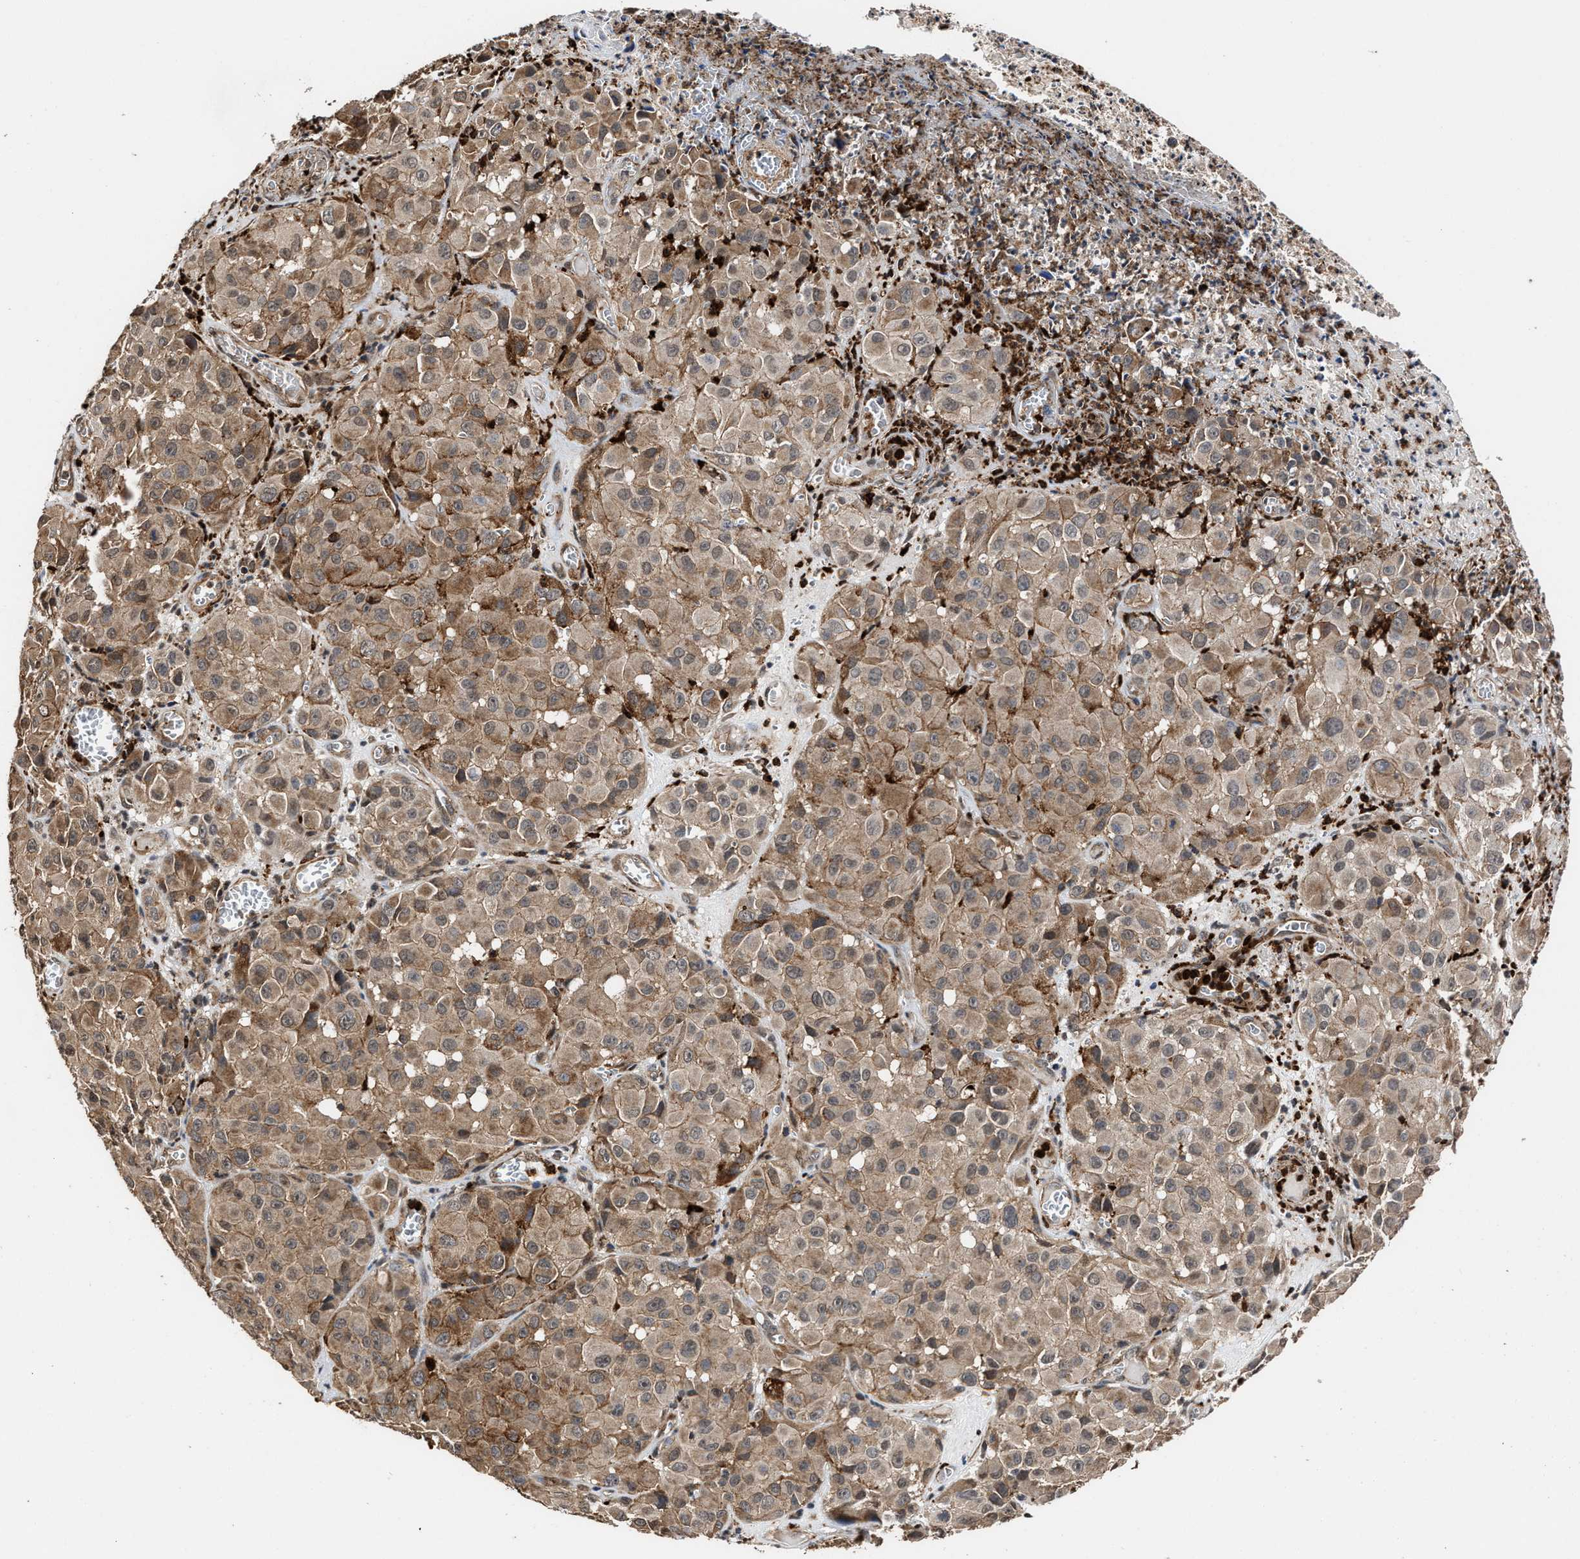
{"staining": {"intensity": "weak", "quantity": ">75%", "location": "cytoplasmic/membranous"}, "tissue": "melanoma", "cell_type": "Tumor cells", "image_type": "cancer", "snomed": [{"axis": "morphology", "description": "Malignant melanoma, NOS"}, {"axis": "topography", "description": "Skin"}], "caption": "An image of human melanoma stained for a protein shows weak cytoplasmic/membranous brown staining in tumor cells.", "gene": "SEPTIN2", "patient": {"sex": "female", "age": 21}}